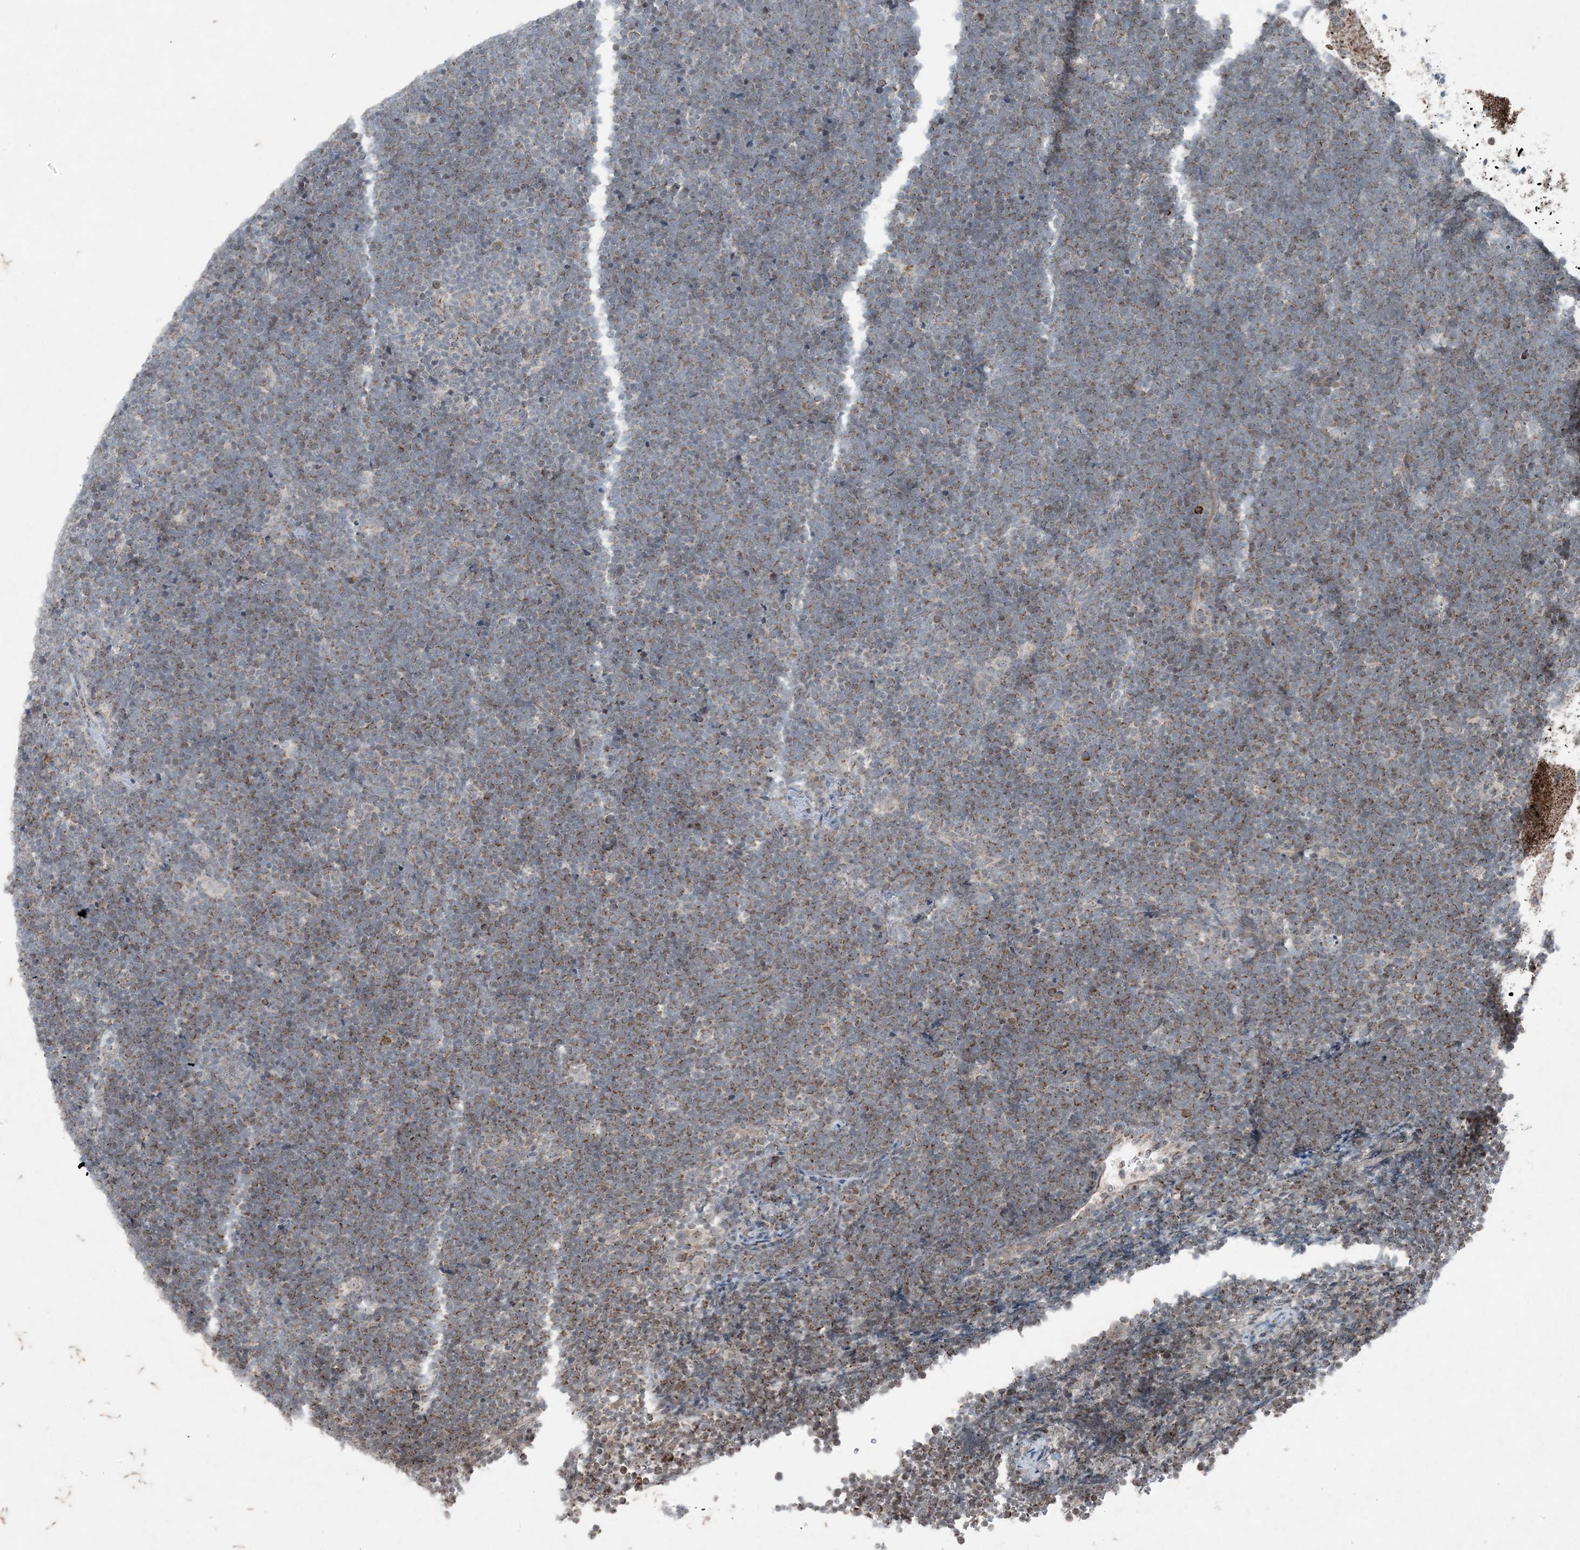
{"staining": {"intensity": "weak", "quantity": "25%-75%", "location": "cytoplasmic/membranous"}, "tissue": "lymphoma", "cell_type": "Tumor cells", "image_type": "cancer", "snomed": [{"axis": "morphology", "description": "Malignant lymphoma, non-Hodgkin's type, High grade"}, {"axis": "topography", "description": "Lymph node"}], "caption": "Tumor cells exhibit low levels of weak cytoplasmic/membranous staining in about 25%-75% of cells in human lymphoma.", "gene": "PC", "patient": {"sex": "male", "age": 13}}